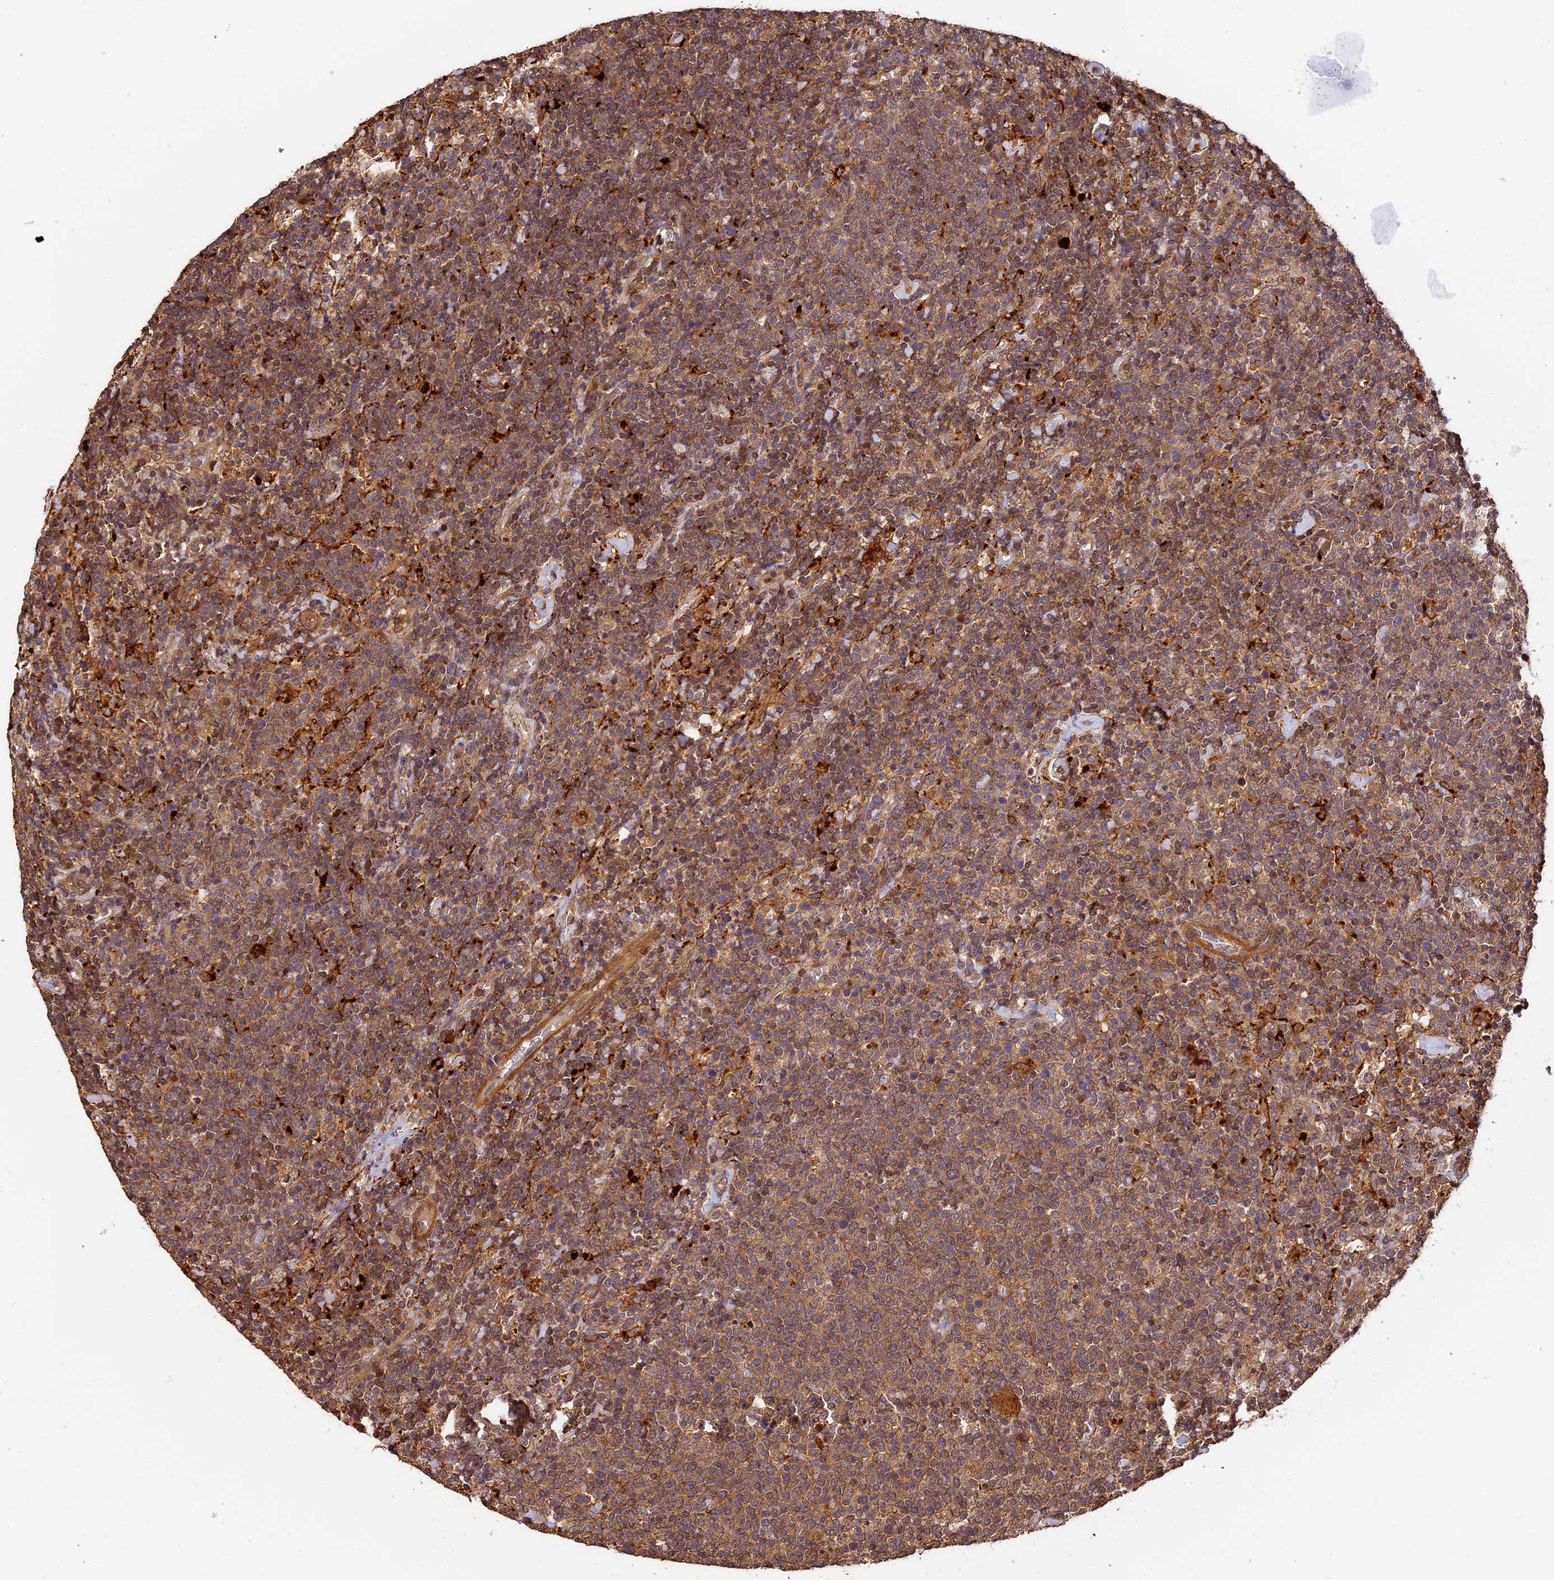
{"staining": {"intensity": "moderate", "quantity": ">75%", "location": "cytoplasmic/membranous"}, "tissue": "lymphoma", "cell_type": "Tumor cells", "image_type": "cancer", "snomed": [{"axis": "morphology", "description": "Malignant lymphoma, non-Hodgkin's type, High grade"}, {"axis": "topography", "description": "Lymph node"}], "caption": "This is a photomicrograph of immunohistochemistry (IHC) staining of lymphoma, which shows moderate positivity in the cytoplasmic/membranous of tumor cells.", "gene": "MMP15", "patient": {"sex": "male", "age": 61}}